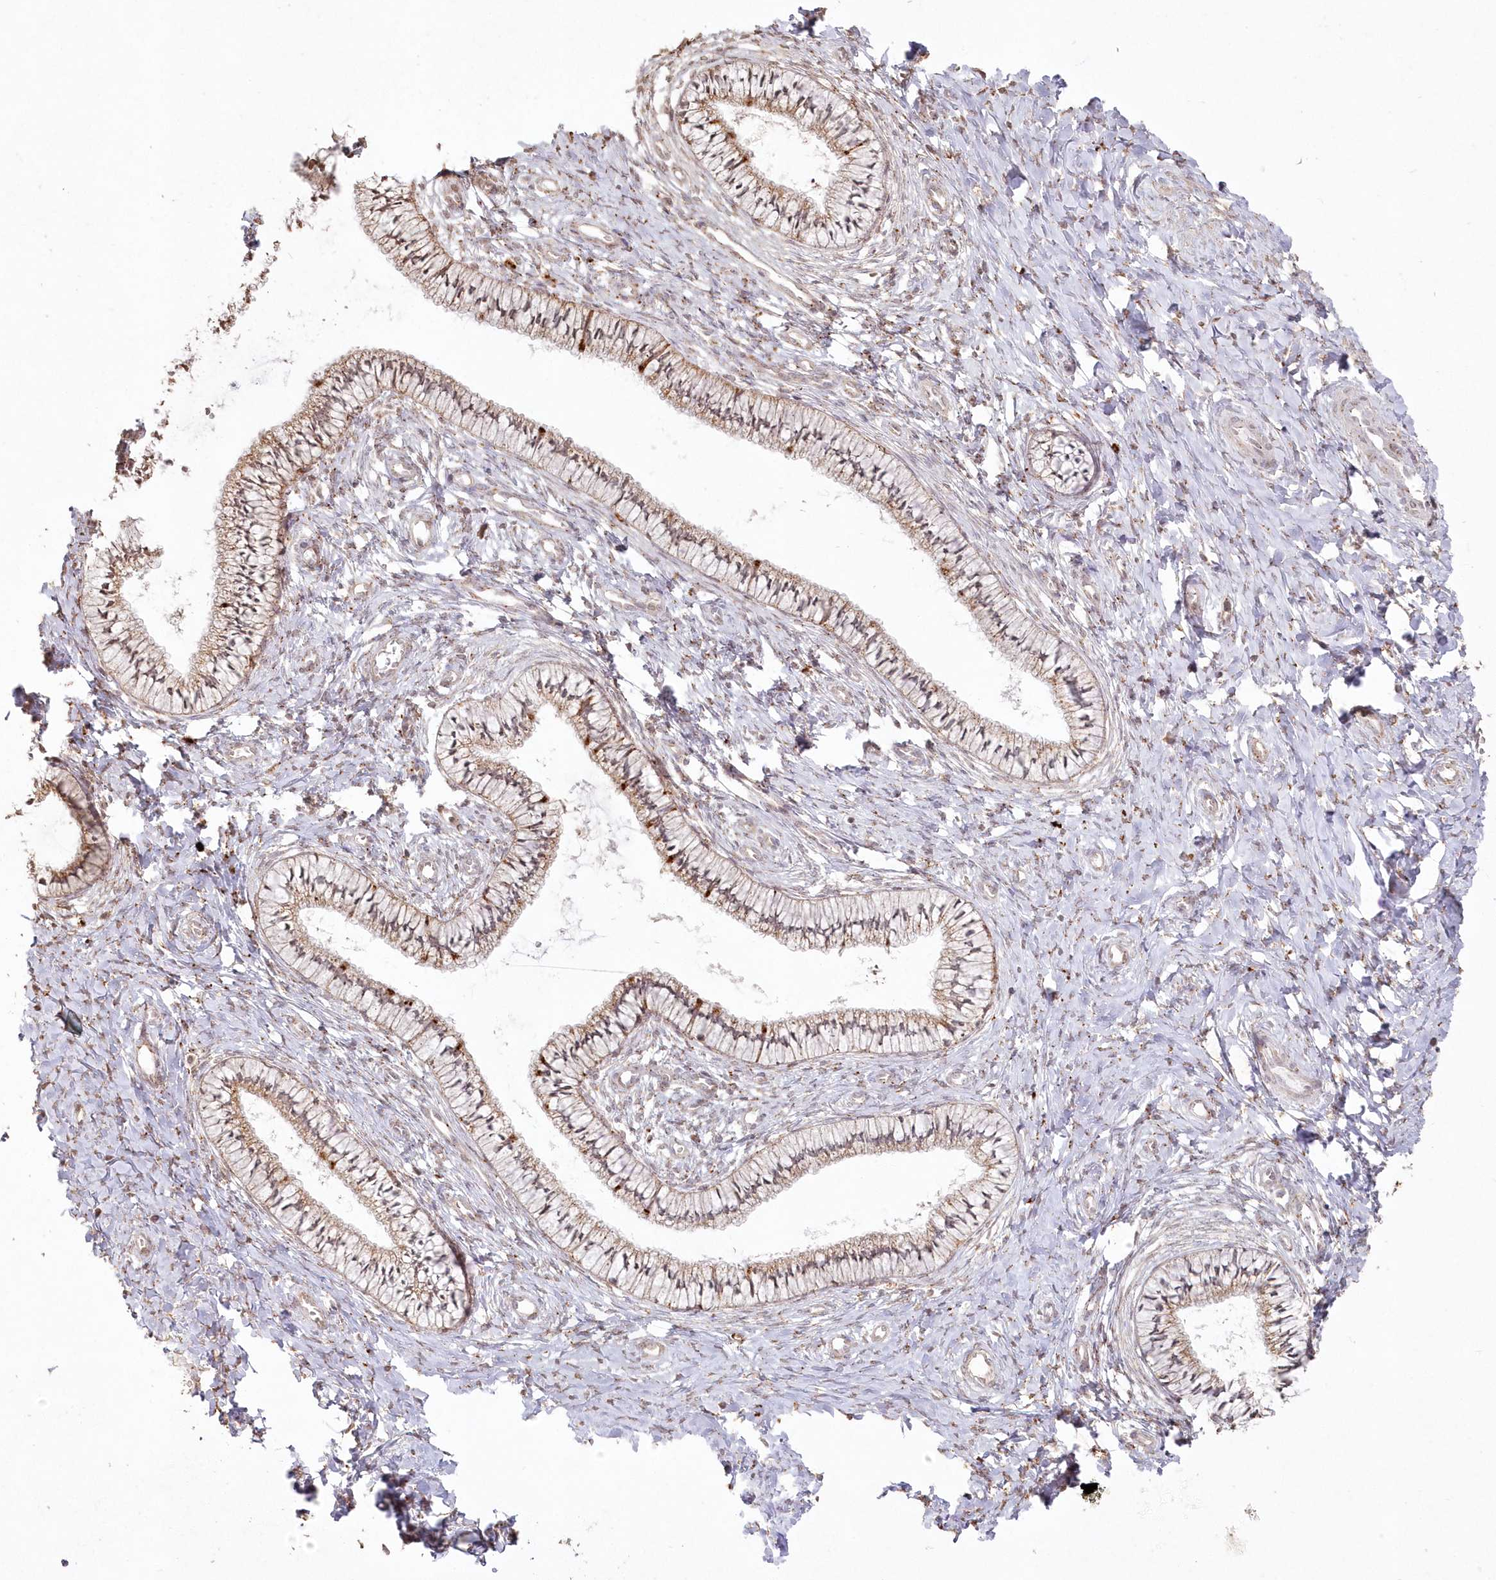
{"staining": {"intensity": "strong", "quantity": "25%-75%", "location": "cytoplasmic/membranous"}, "tissue": "cervix", "cell_type": "Glandular cells", "image_type": "normal", "snomed": [{"axis": "morphology", "description": "Normal tissue, NOS"}, {"axis": "topography", "description": "Cervix"}], "caption": "A high-resolution micrograph shows immunohistochemistry (IHC) staining of normal cervix, which reveals strong cytoplasmic/membranous staining in approximately 25%-75% of glandular cells.", "gene": "ARSB", "patient": {"sex": "female", "age": 36}}